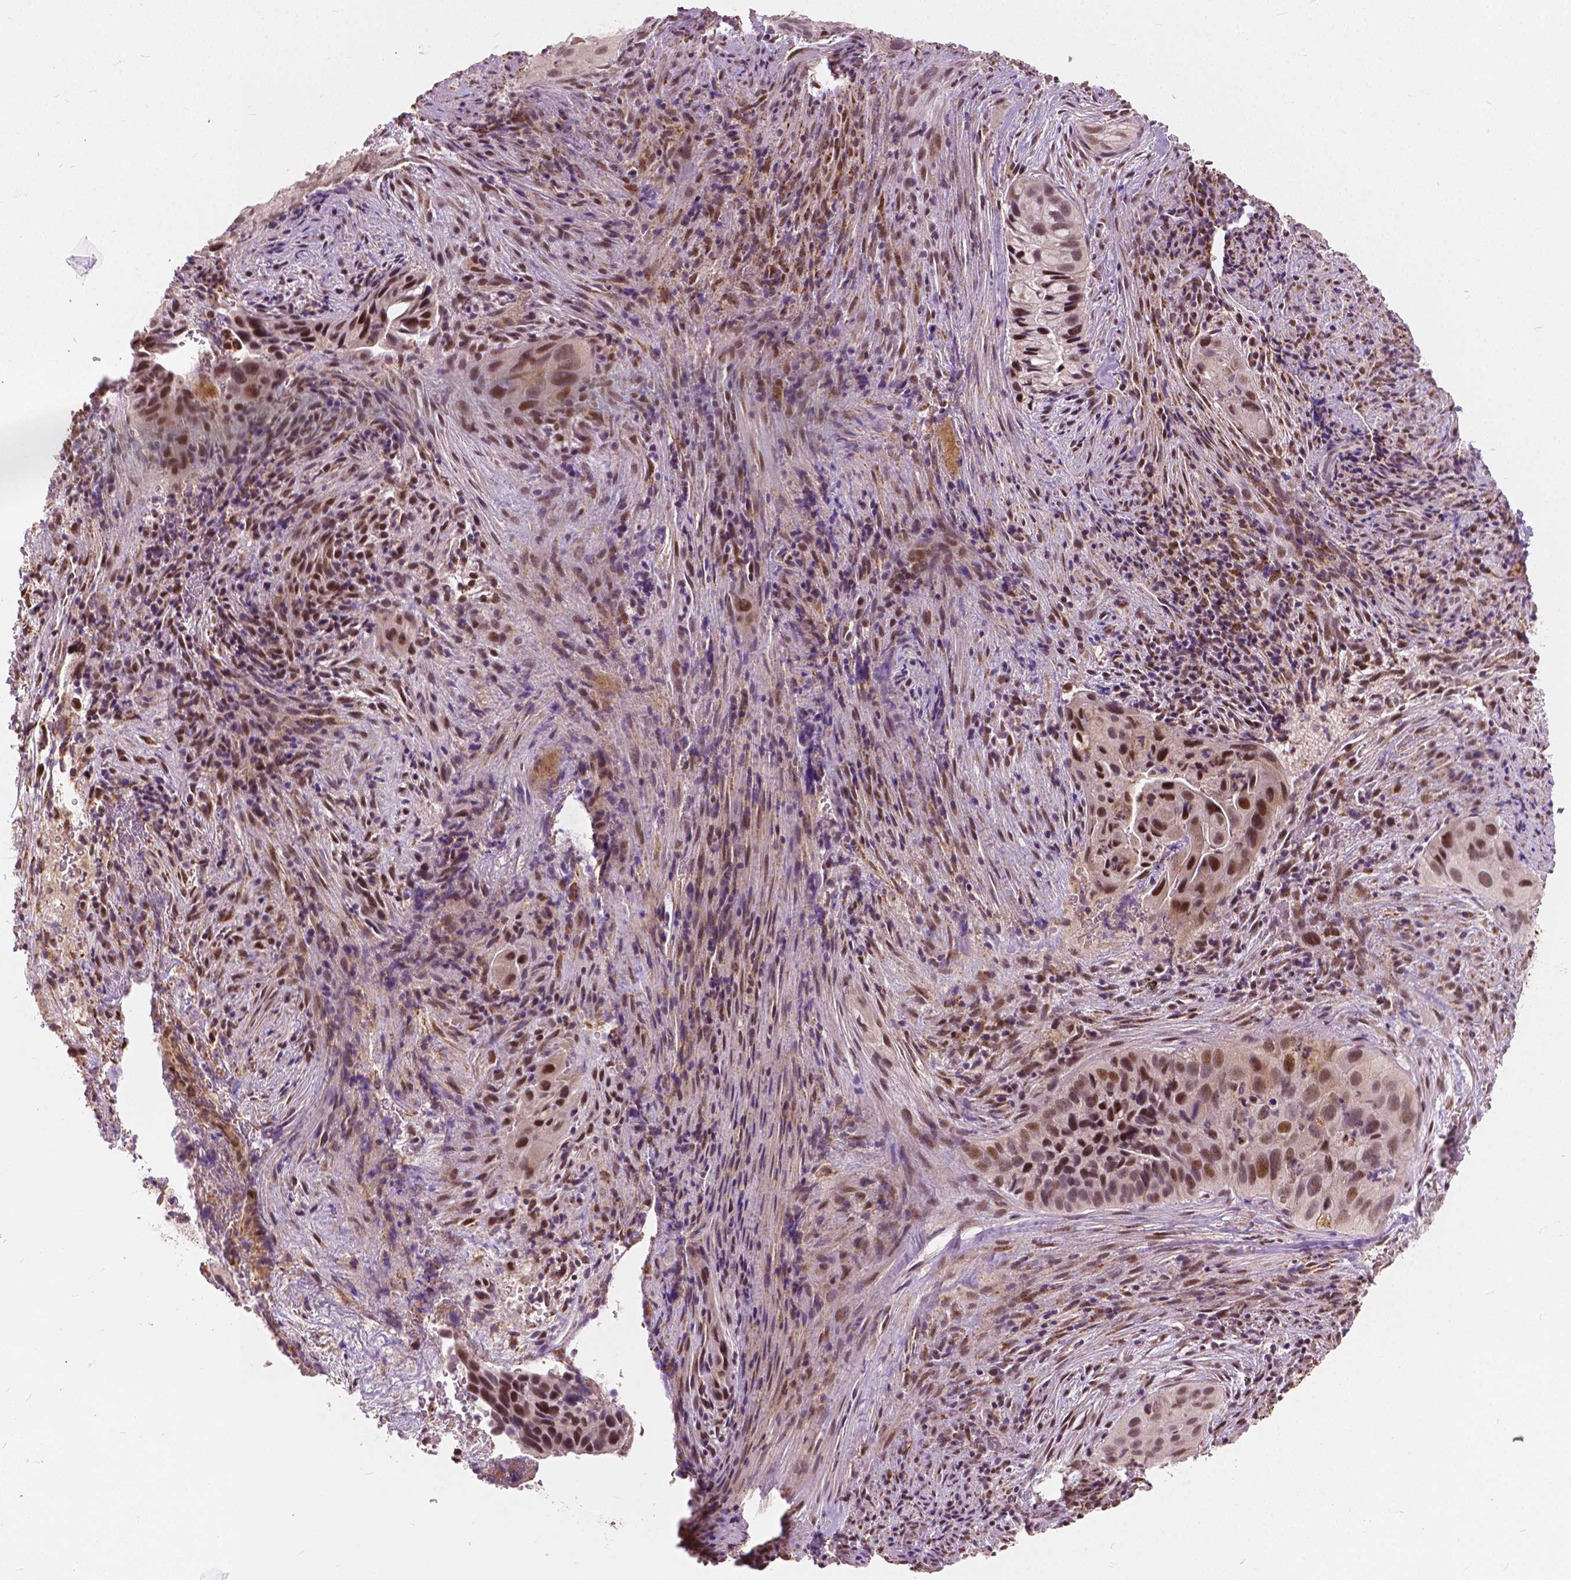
{"staining": {"intensity": "moderate", "quantity": ">75%", "location": "nuclear"}, "tissue": "cervical cancer", "cell_type": "Tumor cells", "image_type": "cancer", "snomed": [{"axis": "morphology", "description": "Squamous cell carcinoma, NOS"}, {"axis": "topography", "description": "Cervix"}], "caption": "Immunohistochemical staining of human cervical cancer demonstrates moderate nuclear protein staining in about >75% of tumor cells. The staining was performed using DAB, with brown indicating positive protein expression. Nuclei are stained blue with hematoxylin.", "gene": "DLX6", "patient": {"sex": "female", "age": 38}}